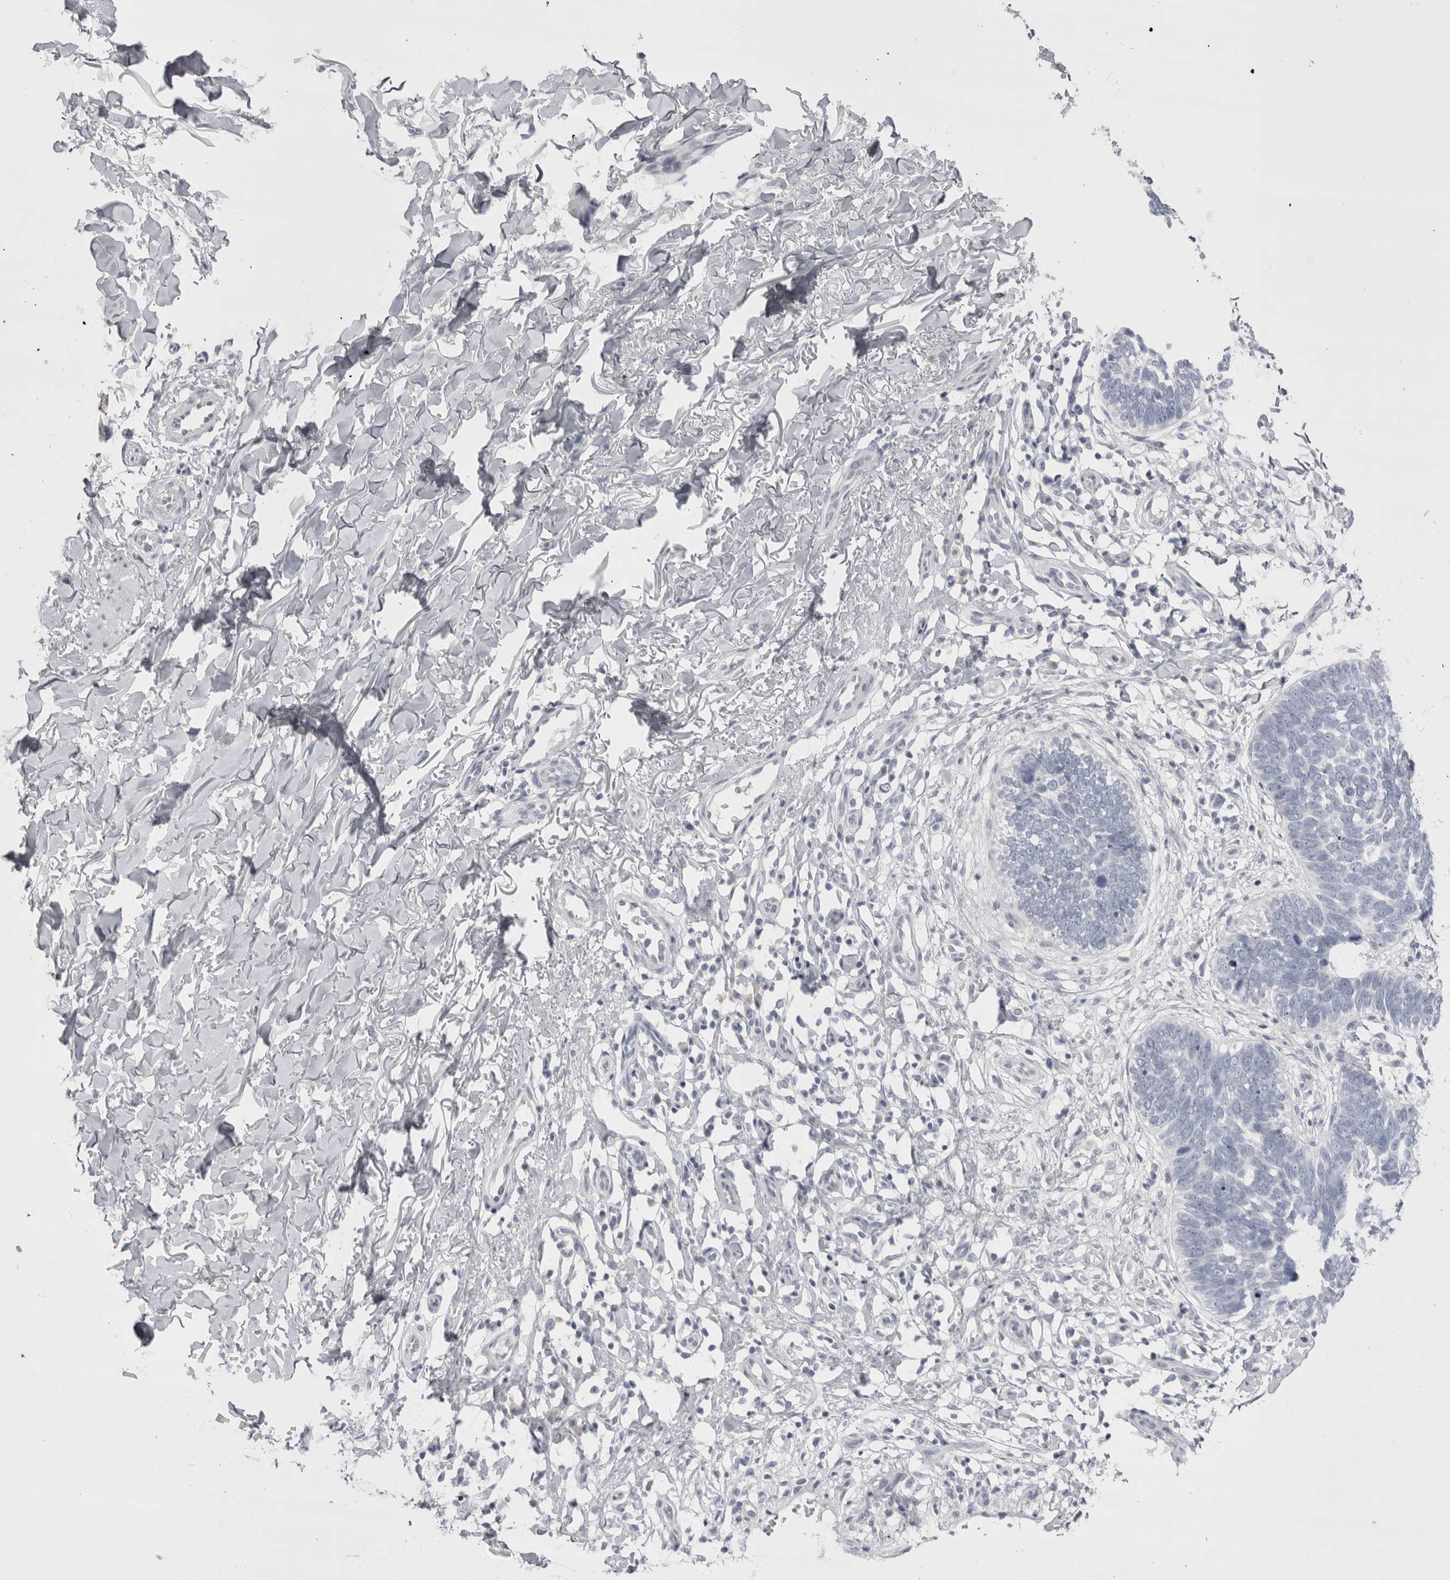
{"staining": {"intensity": "negative", "quantity": "none", "location": "none"}, "tissue": "skin cancer", "cell_type": "Tumor cells", "image_type": "cancer", "snomed": [{"axis": "morphology", "description": "Normal tissue, NOS"}, {"axis": "morphology", "description": "Basal cell carcinoma"}, {"axis": "topography", "description": "Skin"}], "caption": "High power microscopy image of an IHC histopathology image of skin cancer (basal cell carcinoma), revealing no significant expression in tumor cells.", "gene": "FNDC8", "patient": {"sex": "male", "age": 77}}